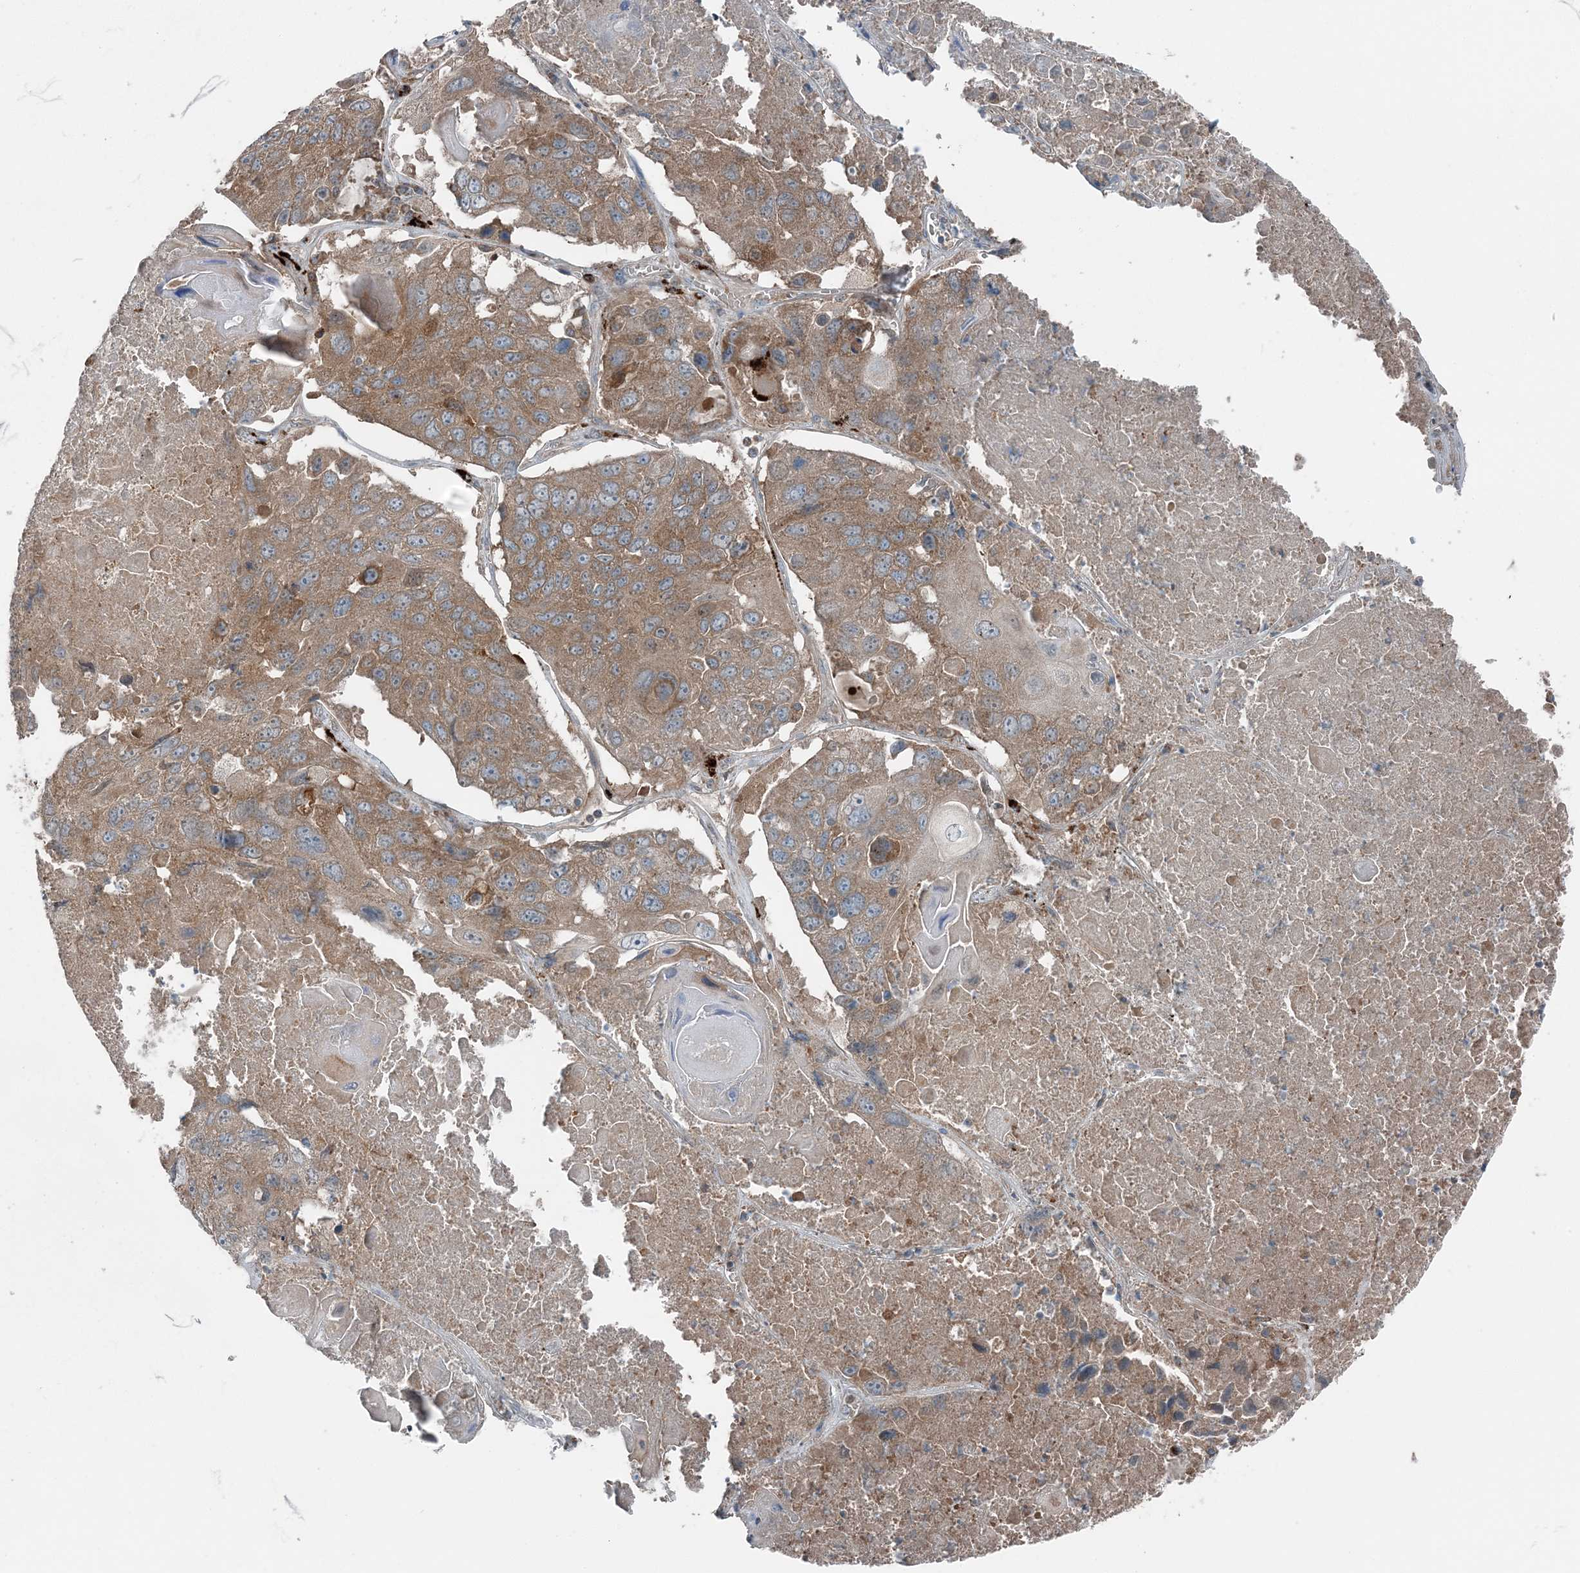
{"staining": {"intensity": "moderate", "quantity": ">75%", "location": "cytoplasmic/membranous"}, "tissue": "lung cancer", "cell_type": "Tumor cells", "image_type": "cancer", "snomed": [{"axis": "morphology", "description": "Squamous cell carcinoma, NOS"}, {"axis": "topography", "description": "Lung"}], "caption": "A brown stain shows moderate cytoplasmic/membranous positivity of a protein in lung cancer tumor cells. Immunohistochemistry stains the protein of interest in brown and the nuclei are stained blue.", "gene": "ASNSD1", "patient": {"sex": "male", "age": 61}}